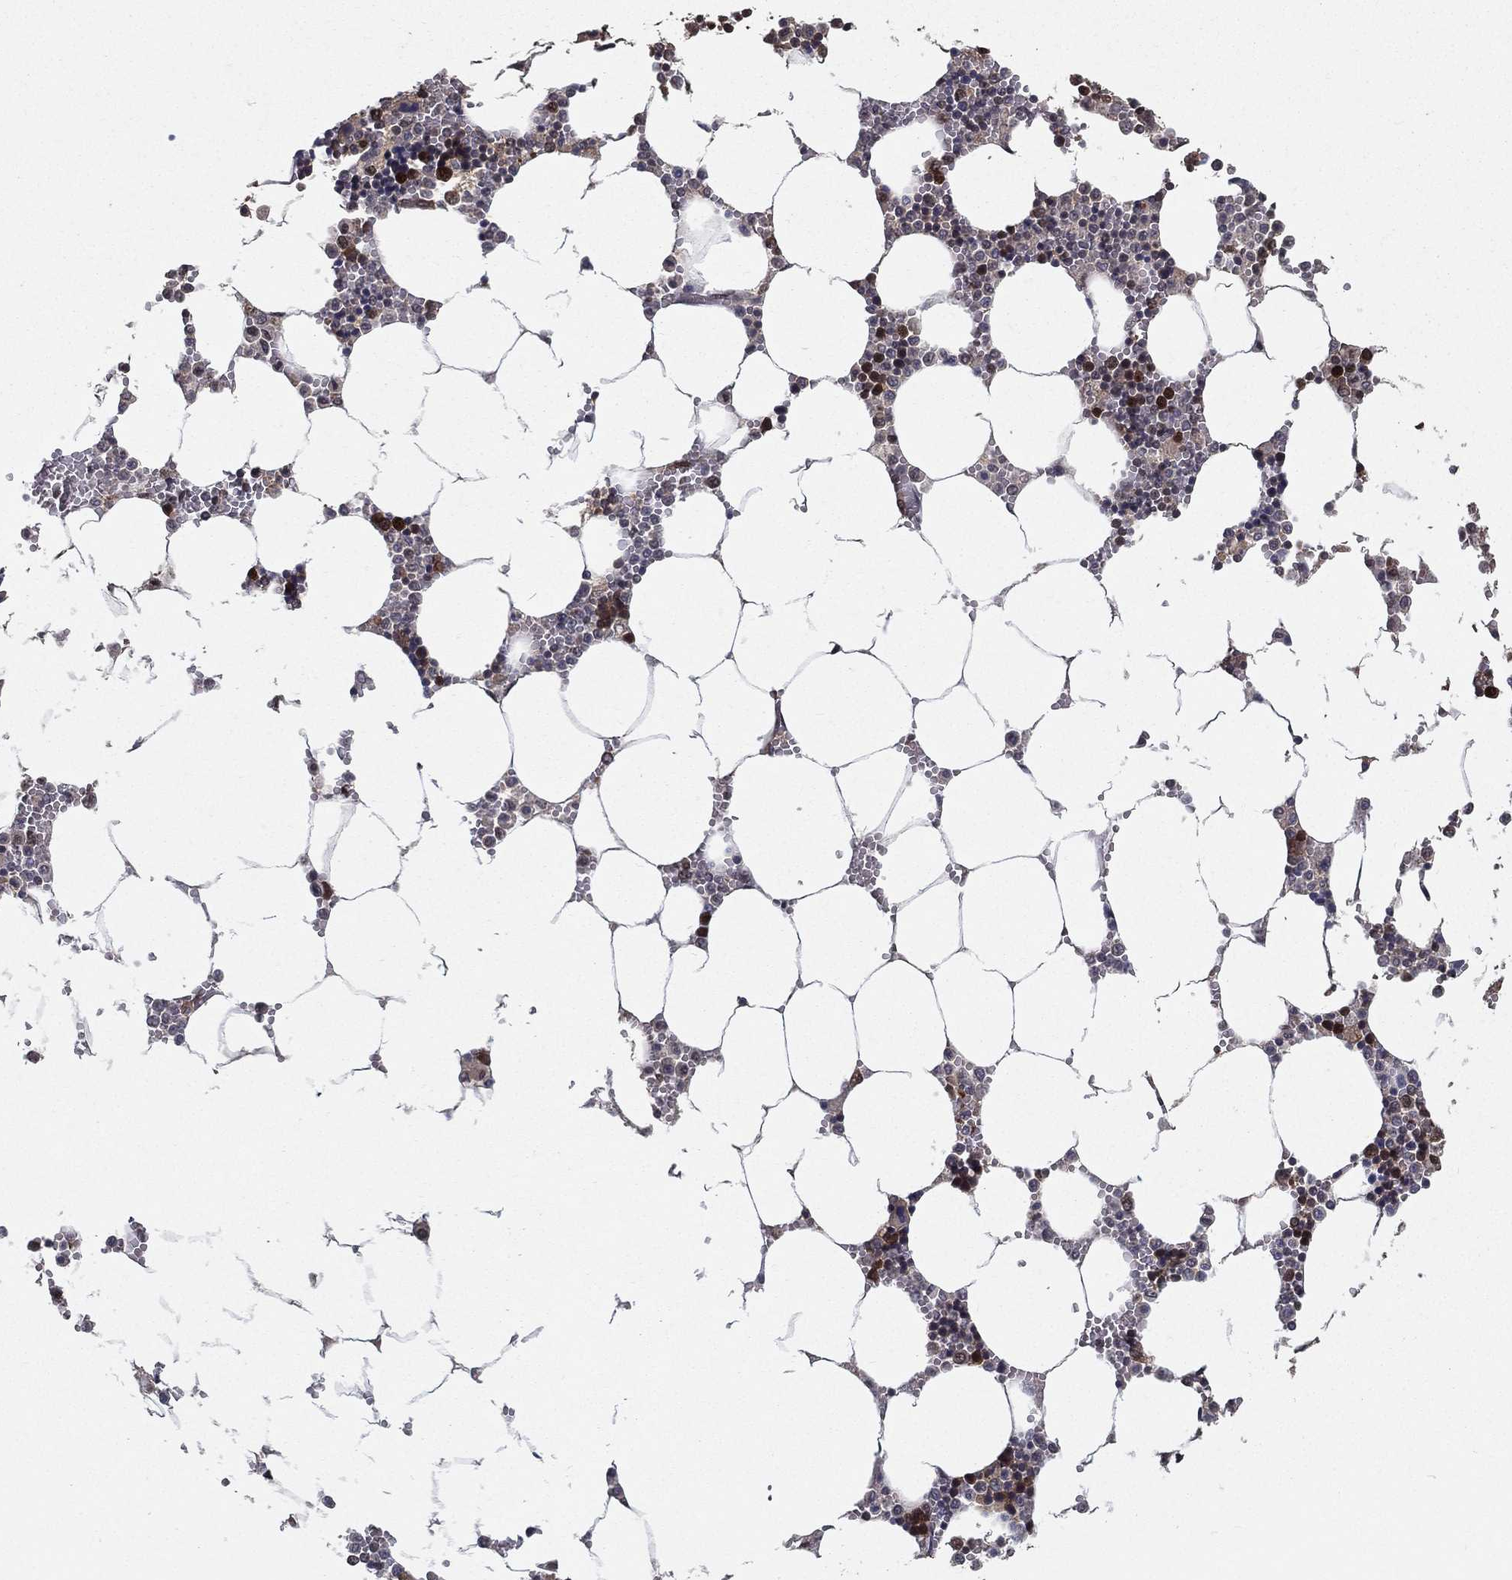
{"staining": {"intensity": "strong", "quantity": "25%-75%", "location": "nuclear"}, "tissue": "bone marrow", "cell_type": "Hematopoietic cells", "image_type": "normal", "snomed": [{"axis": "morphology", "description": "Normal tissue, NOS"}, {"axis": "topography", "description": "Bone marrow"}], "caption": "Protein expression analysis of unremarkable human bone marrow reveals strong nuclear positivity in about 25%-75% of hematopoietic cells. (DAB (3,3'-diaminobenzidine) IHC with brightfield microscopy, high magnification).", "gene": "CARM1", "patient": {"sex": "female", "age": 64}}